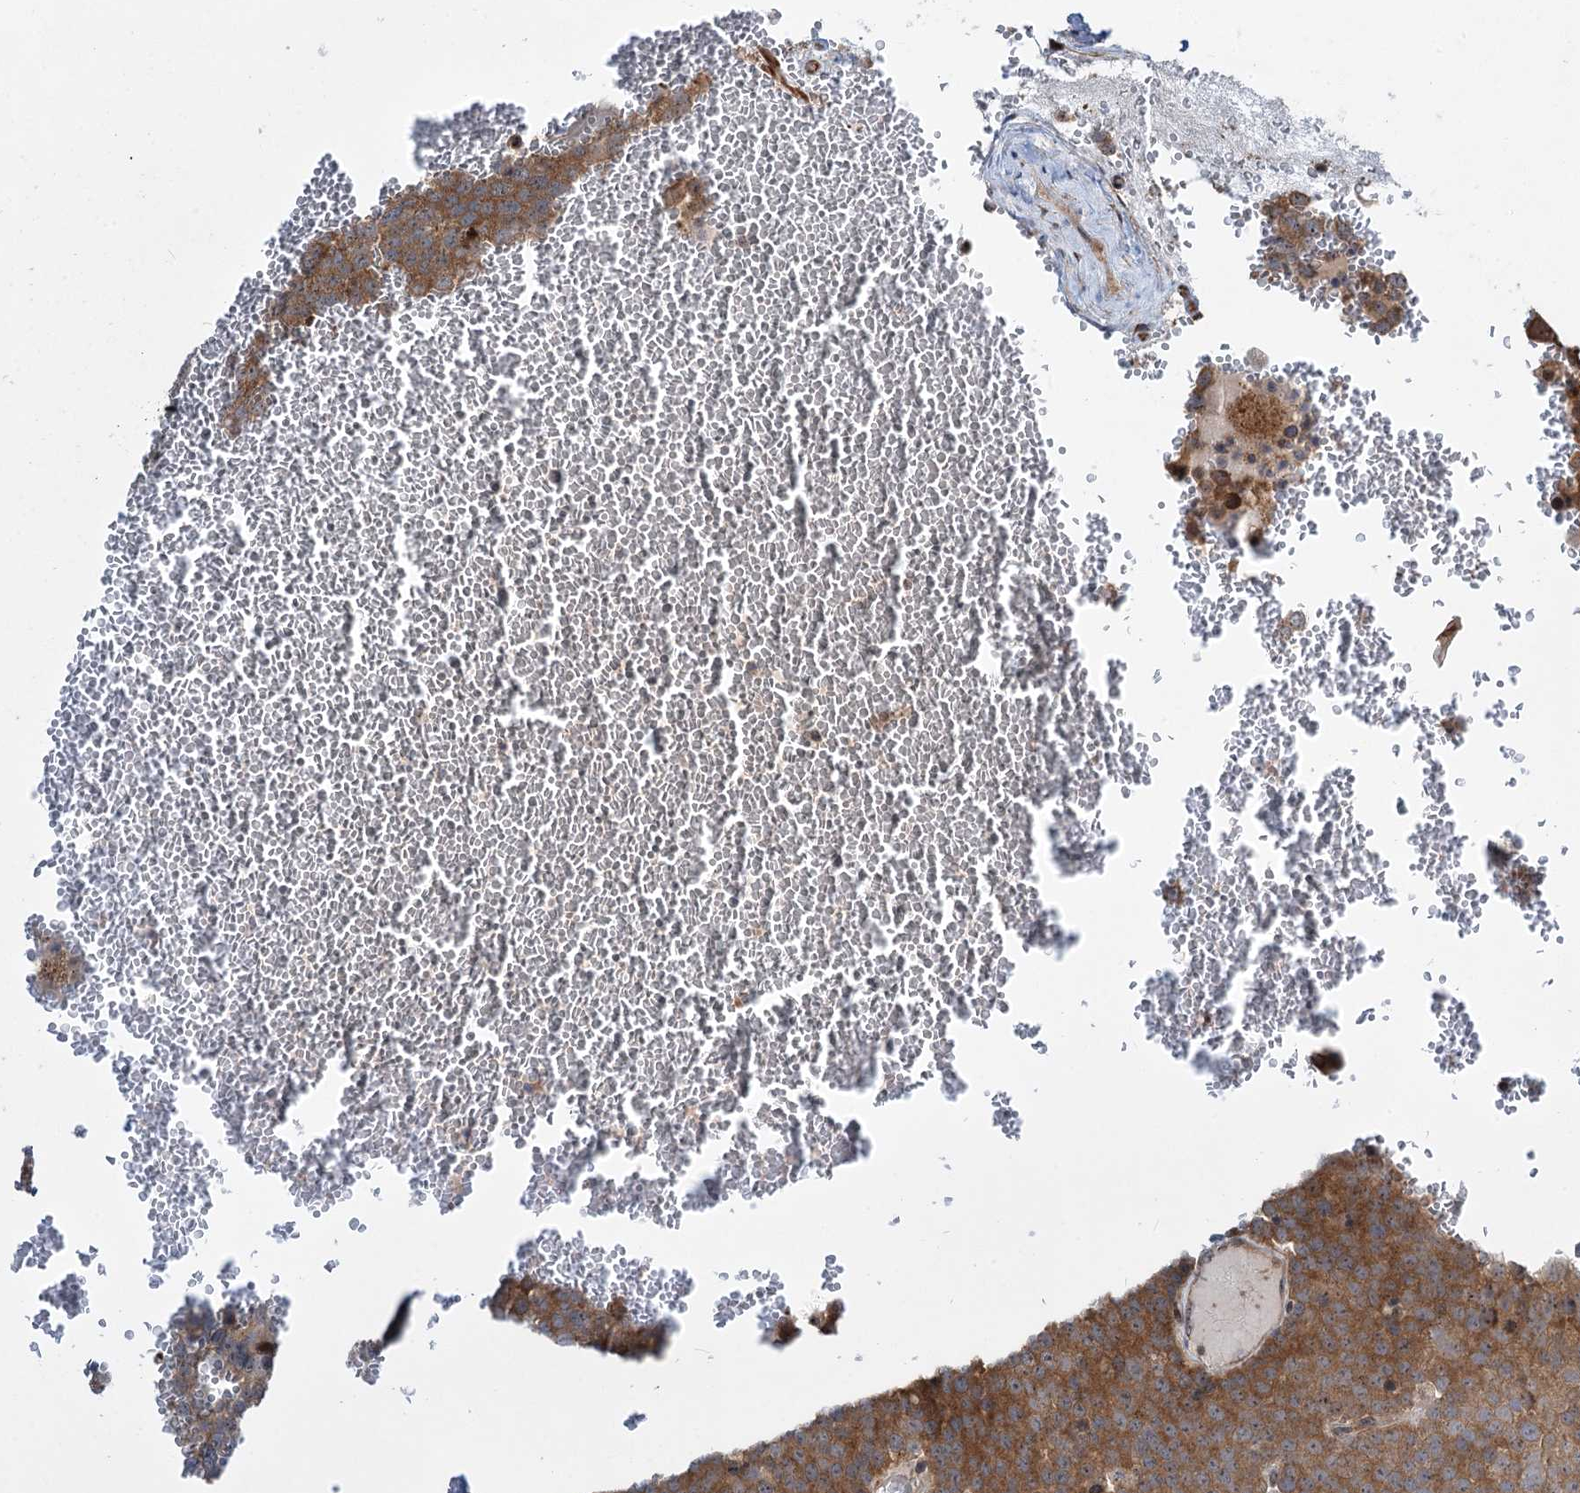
{"staining": {"intensity": "moderate", "quantity": ">75%", "location": "cytoplasmic/membranous"}, "tissue": "testis cancer", "cell_type": "Tumor cells", "image_type": "cancer", "snomed": [{"axis": "morphology", "description": "Seminoma, NOS"}, {"axis": "topography", "description": "Testis"}], "caption": "A high-resolution micrograph shows IHC staining of testis cancer (seminoma), which demonstrates moderate cytoplasmic/membranous positivity in about >75% of tumor cells.", "gene": "GPBP1", "patient": {"sex": "male", "age": 71}}